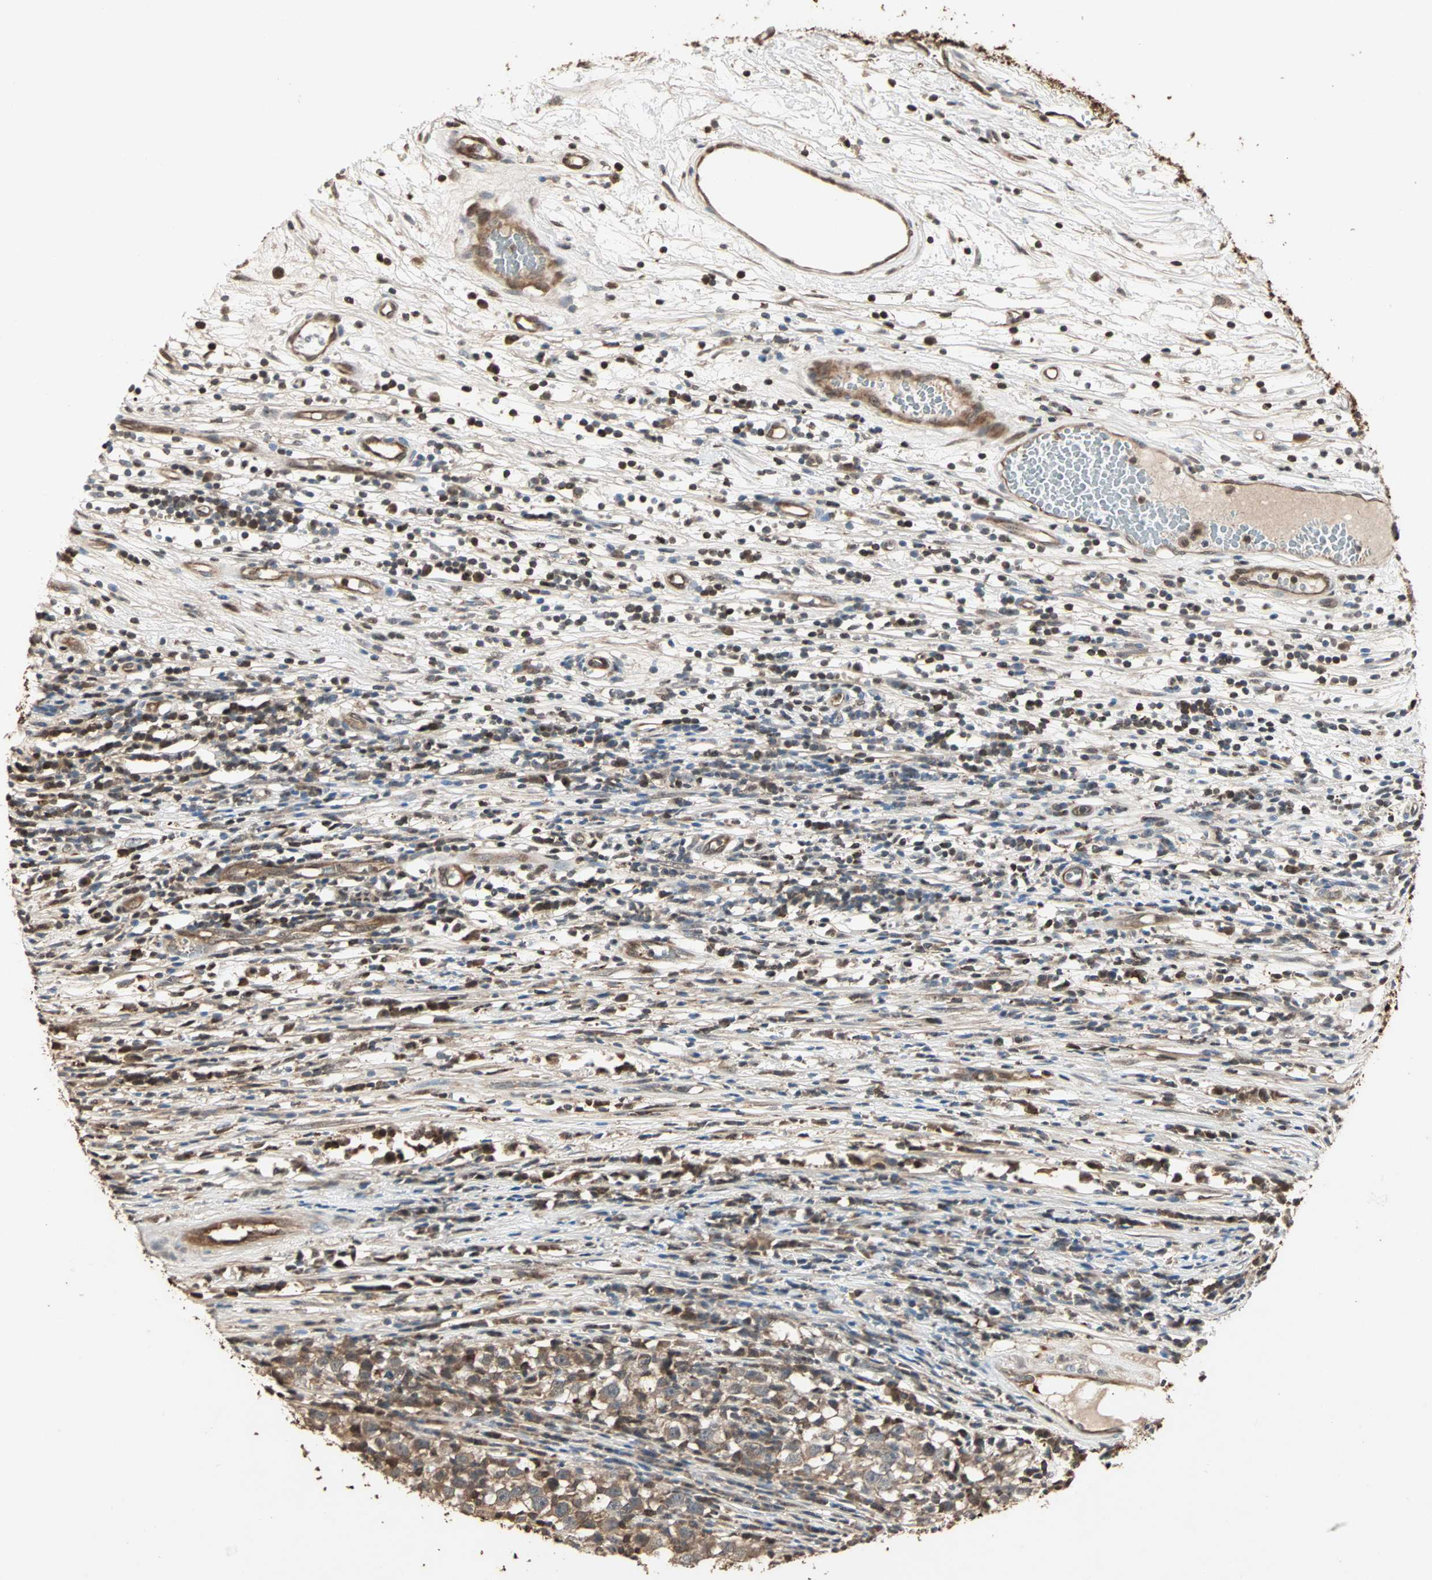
{"staining": {"intensity": "moderate", "quantity": ">75%", "location": "cytoplasmic/membranous"}, "tissue": "testis cancer", "cell_type": "Tumor cells", "image_type": "cancer", "snomed": [{"axis": "morphology", "description": "Seminoma, NOS"}, {"axis": "topography", "description": "Testis"}], "caption": "An image showing moderate cytoplasmic/membranous positivity in approximately >75% of tumor cells in testis cancer, as visualized by brown immunohistochemical staining.", "gene": "DRG2", "patient": {"sex": "male", "age": 65}}